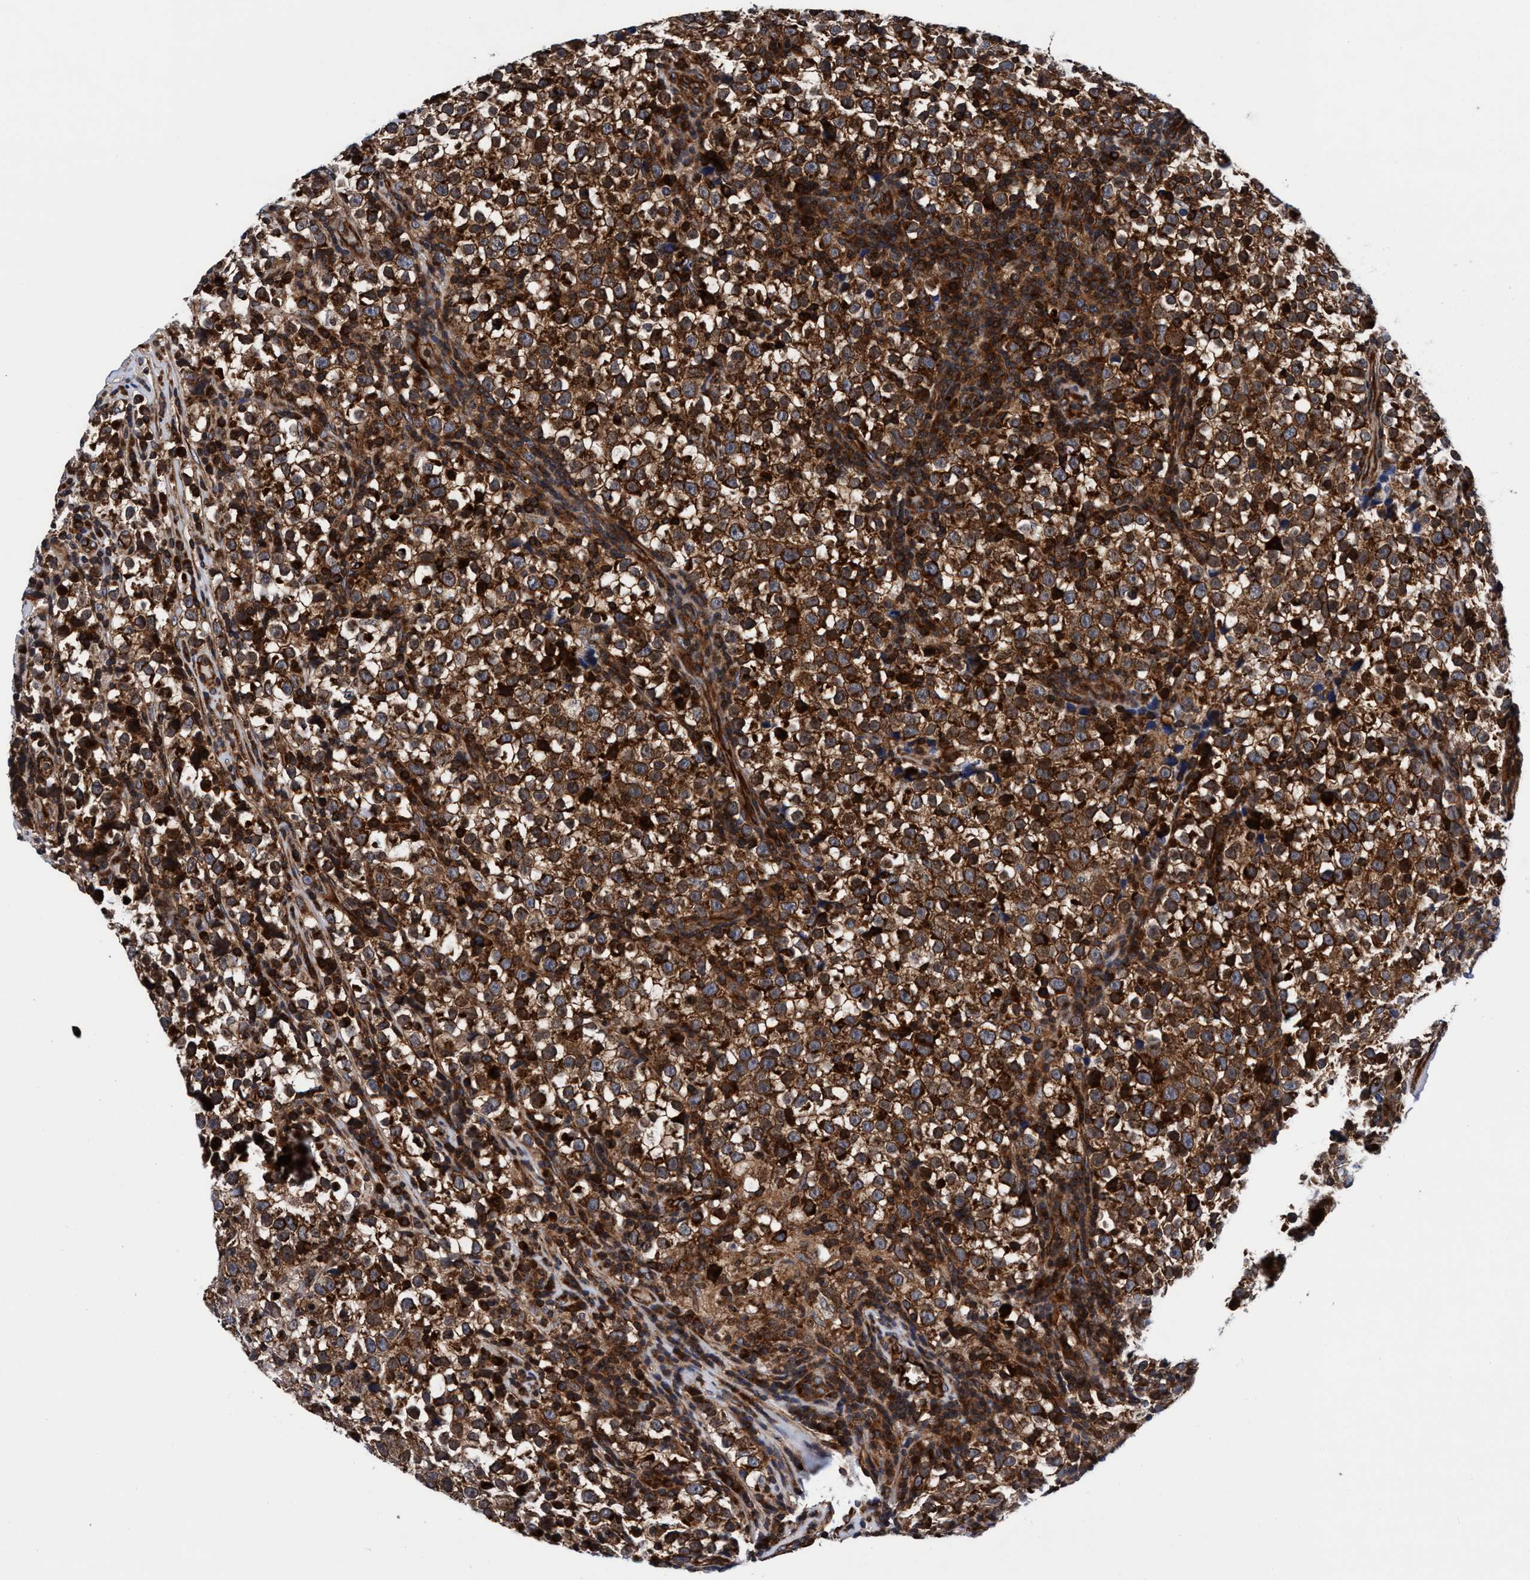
{"staining": {"intensity": "strong", "quantity": ">75%", "location": "cytoplasmic/membranous"}, "tissue": "testis cancer", "cell_type": "Tumor cells", "image_type": "cancer", "snomed": [{"axis": "morphology", "description": "Normal tissue, NOS"}, {"axis": "morphology", "description": "Seminoma, NOS"}, {"axis": "topography", "description": "Testis"}], "caption": "There is high levels of strong cytoplasmic/membranous positivity in tumor cells of seminoma (testis), as demonstrated by immunohistochemical staining (brown color).", "gene": "MCM3AP", "patient": {"sex": "male", "age": 43}}